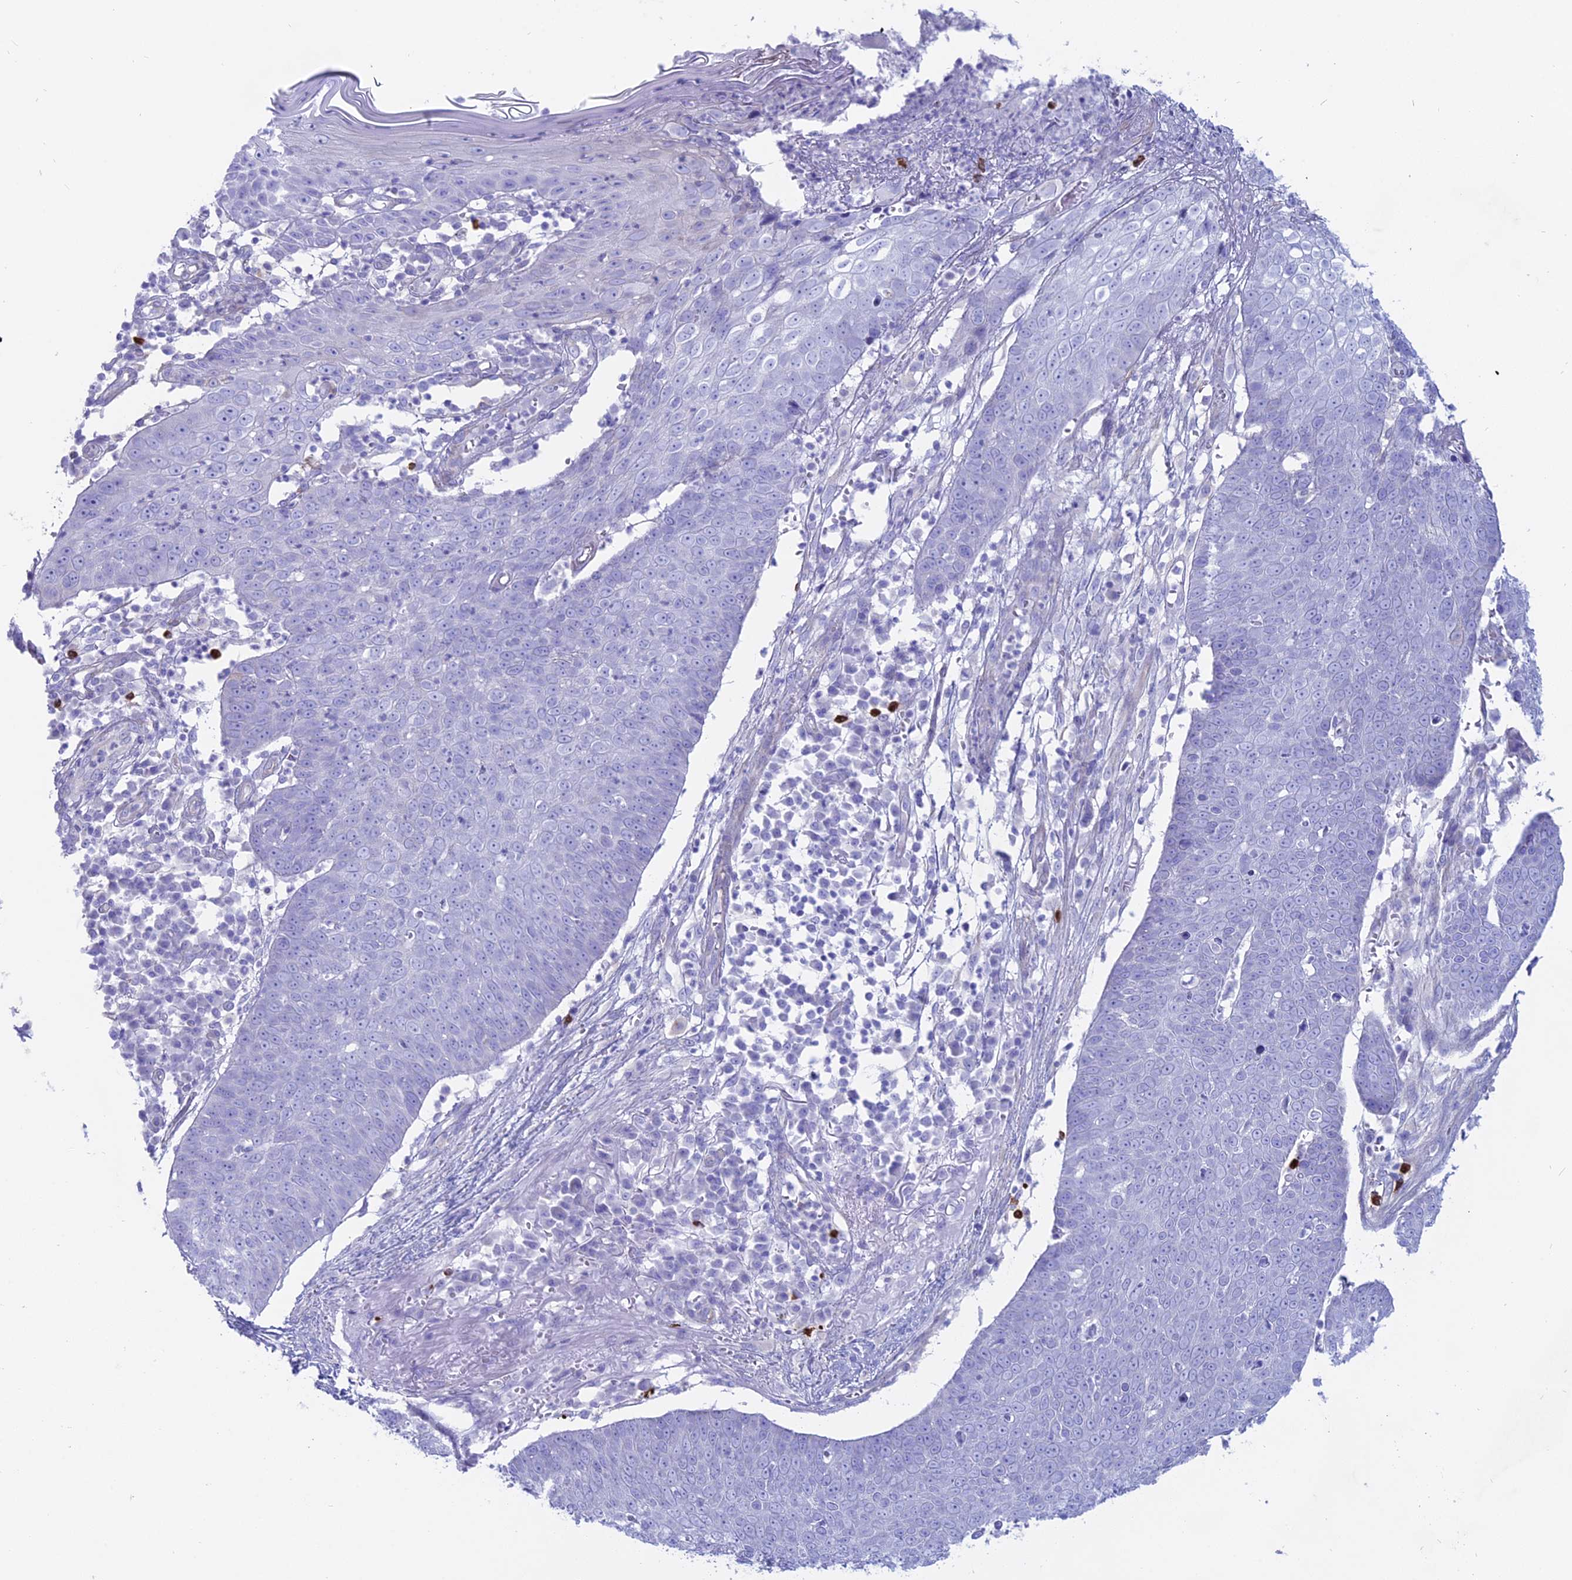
{"staining": {"intensity": "negative", "quantity": "none", "location": "none"}, "tissue": "skin cancer", "cell_type": "Tumor cells", "image_type": "cancer", "snomed": [{"axis": "morphology", "description": "Squamous cell carcinoma, NOS"}, {"axis": "topography", "description": "Skin"}], "caption": "The immunohistochemistry (IHC) histopathology image has no significant staining in tumor cells of skin cancer tissue. (Brightfield microscopy of DAB (3,3'-diaminobenzidine) immunohistochemistry at high magnification).", "gene": "OR2AE1", "patient": {"sex": "male", "age": 71}}